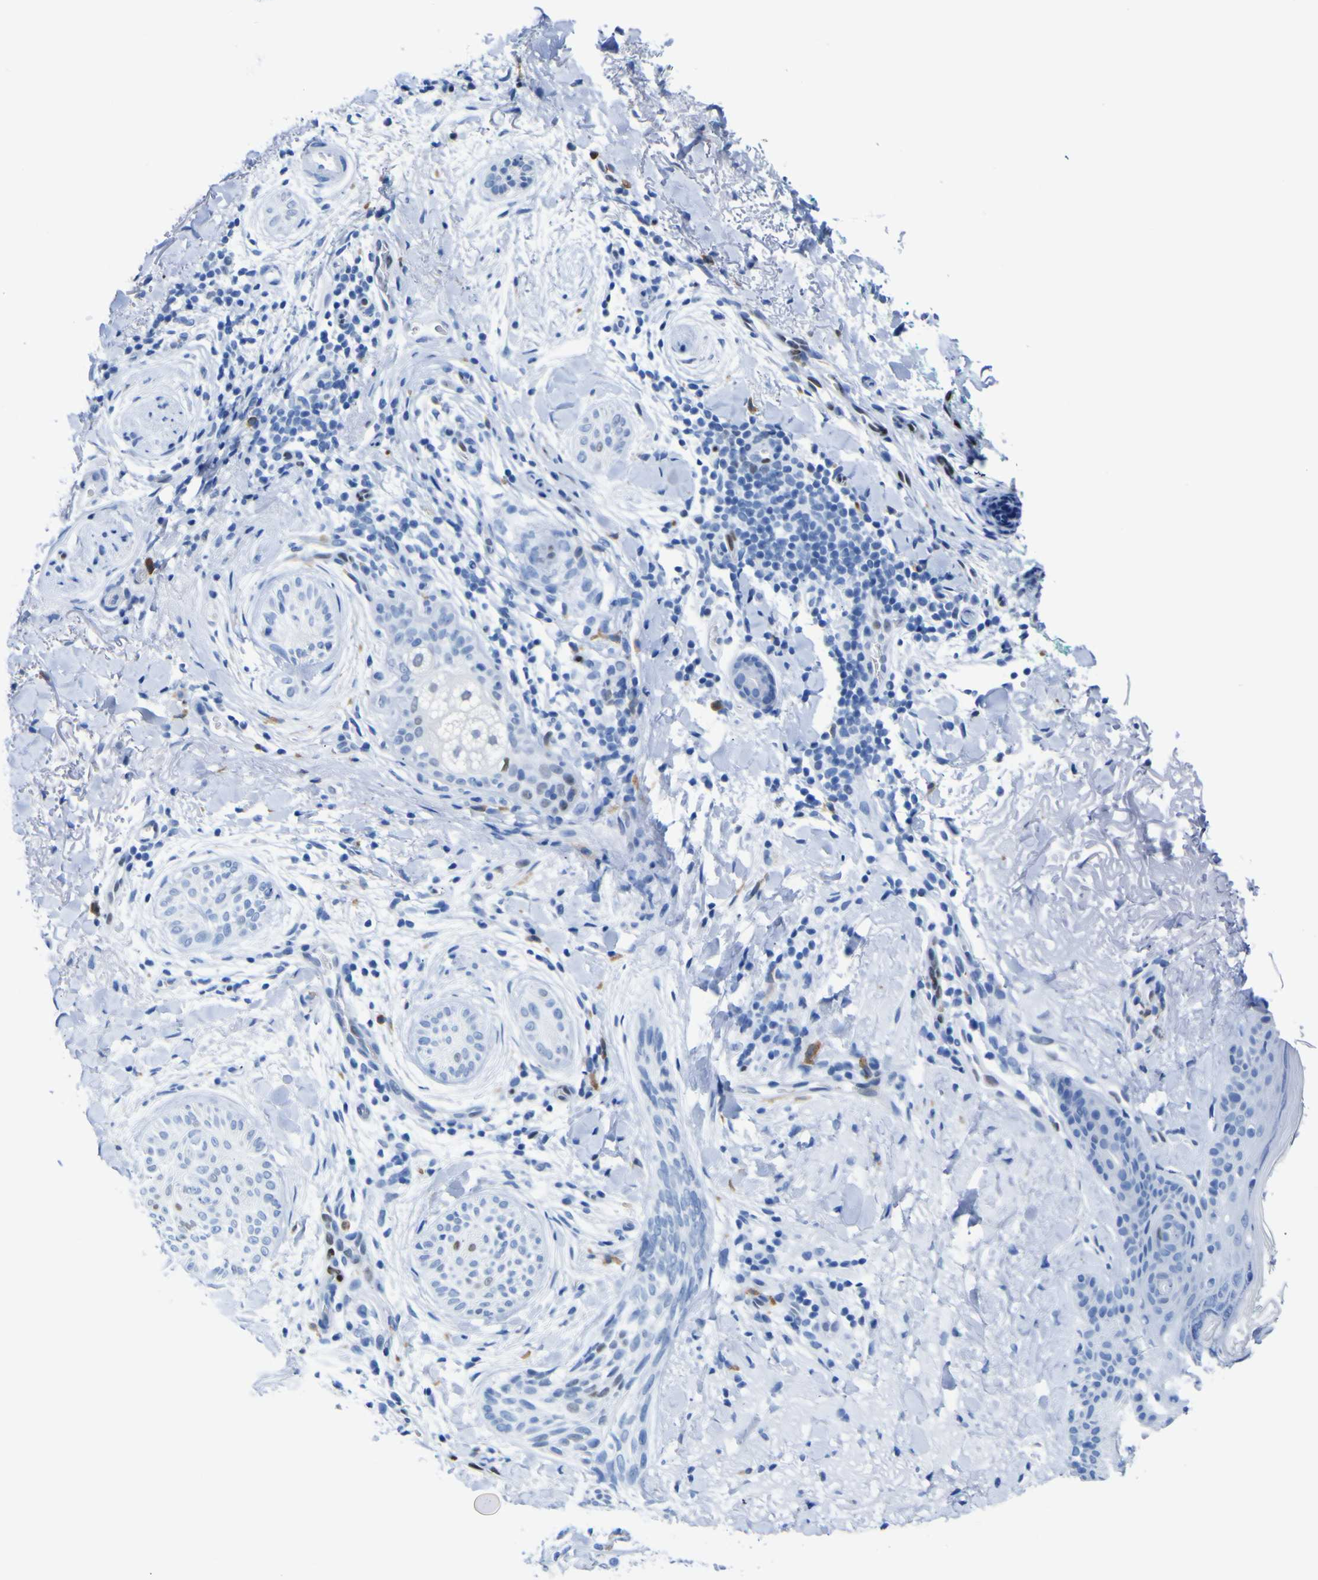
{"staining": {"intensity": "negative", "quantity": "none", "location": "none"}, "tissue": "skin cancer", "cell_type": "Tumor cells", "image_type": "cancer", "snomed": [{"axis": "morphology", "description": "Normal tissue, NOS"}, {"axis": "morphology", "description": "Basal cell carcinoma"}, {"axis": "topography", "description": "Skin"}], "caption": "IHC image of neoplastic tissue: skin basal cell carcinoma stained with DAB displays no significant protein expression in tumor cells.", "gene": "DACH1", "patient": {"sex": "female", "age": 71}}